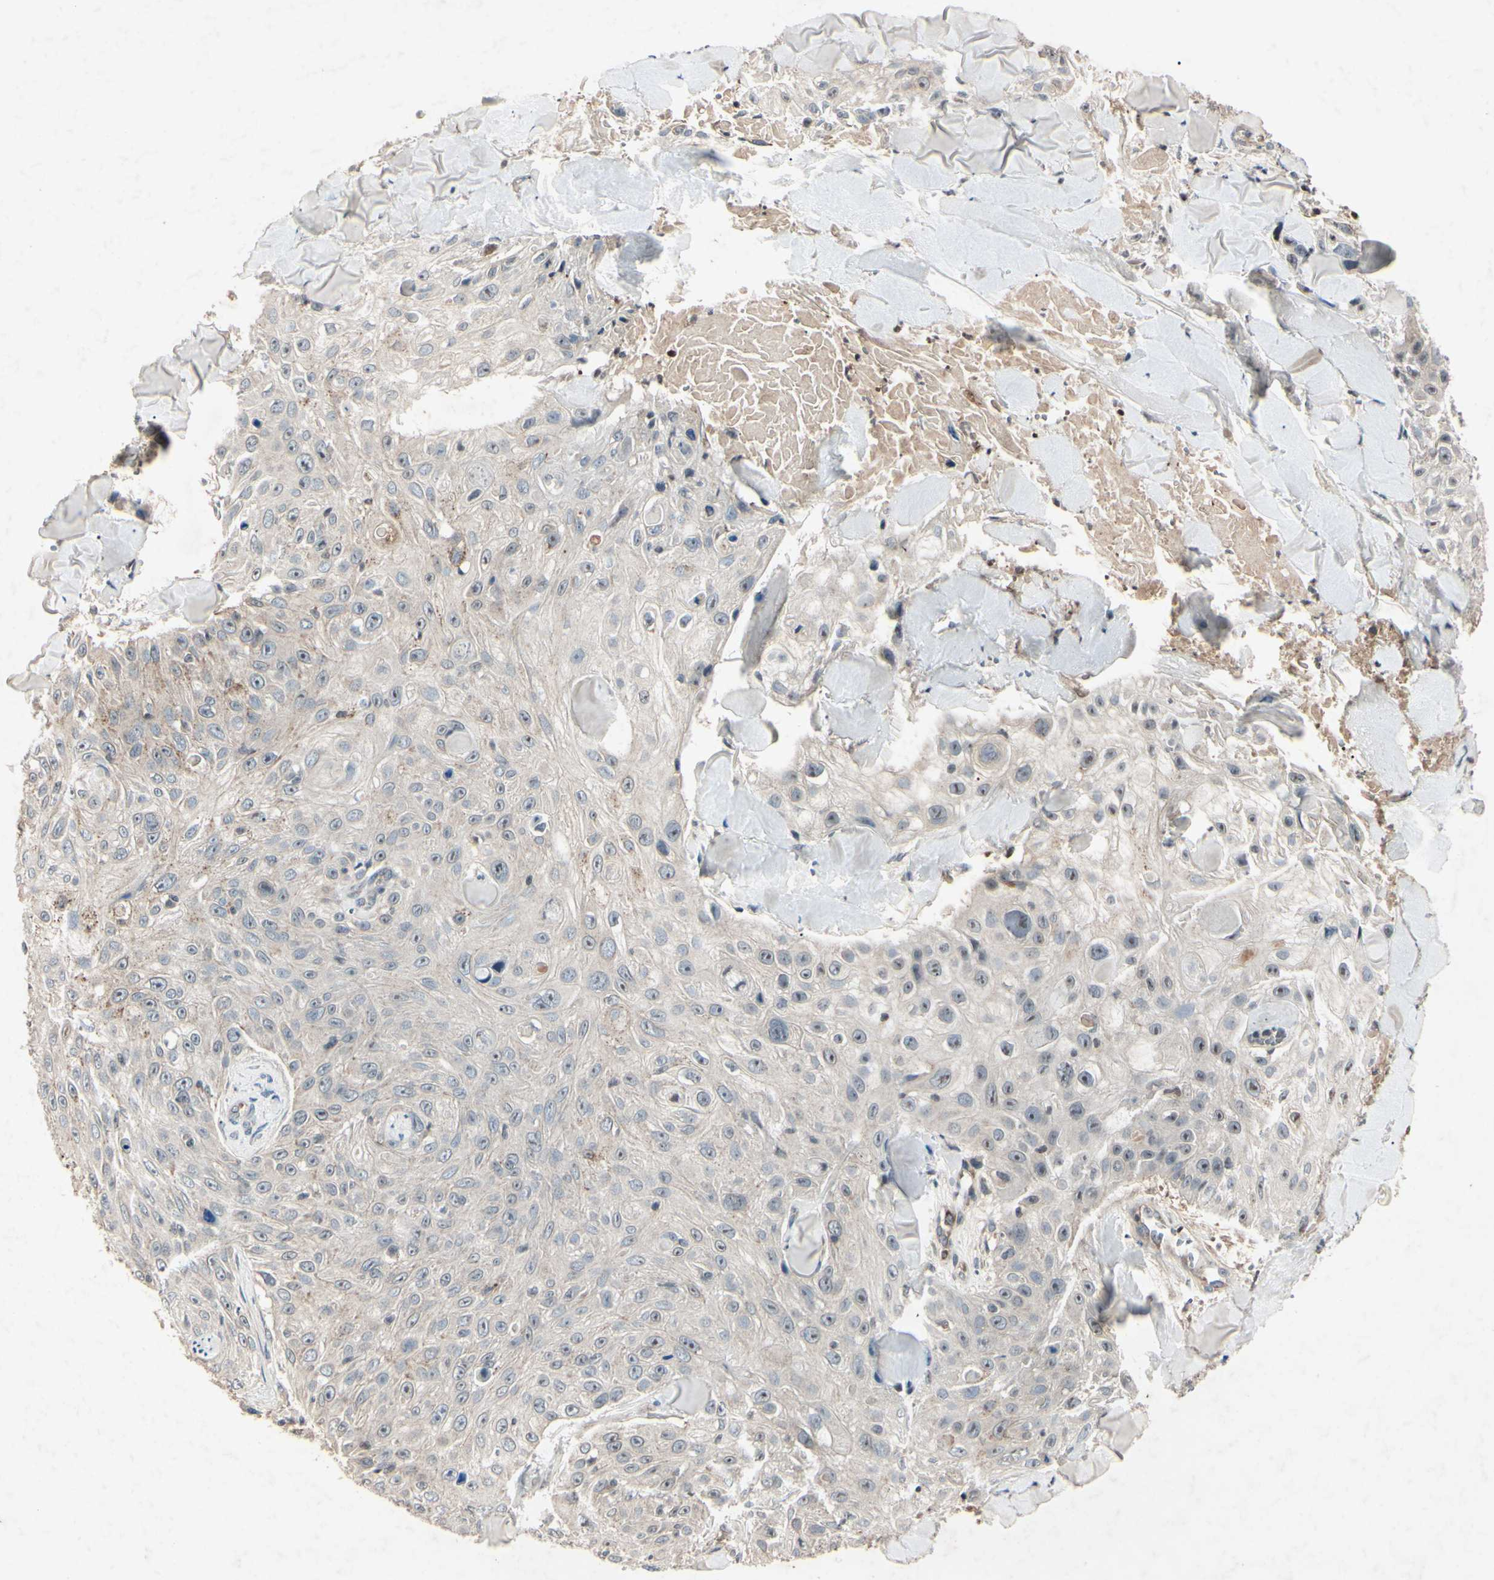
{"staining": {"intensity": "negative", "quantity": "none", "location": "none"}, "tissue": "skin cancer", "cell_type": "Tumor cells", "image_type": "cancer", "snomed": [{"axis": "morphology", "description": "Squamous cell carcinoma, NOS"}, {"axis": "topography", "description": "Skin"}], "caption": "A micrograph of squamous cell carcinoma (skin) stained for a protein reveals no brown staining in tumor cells.", "gene": "AEBP1", "patient": {"sex": "male", "age": 86}}